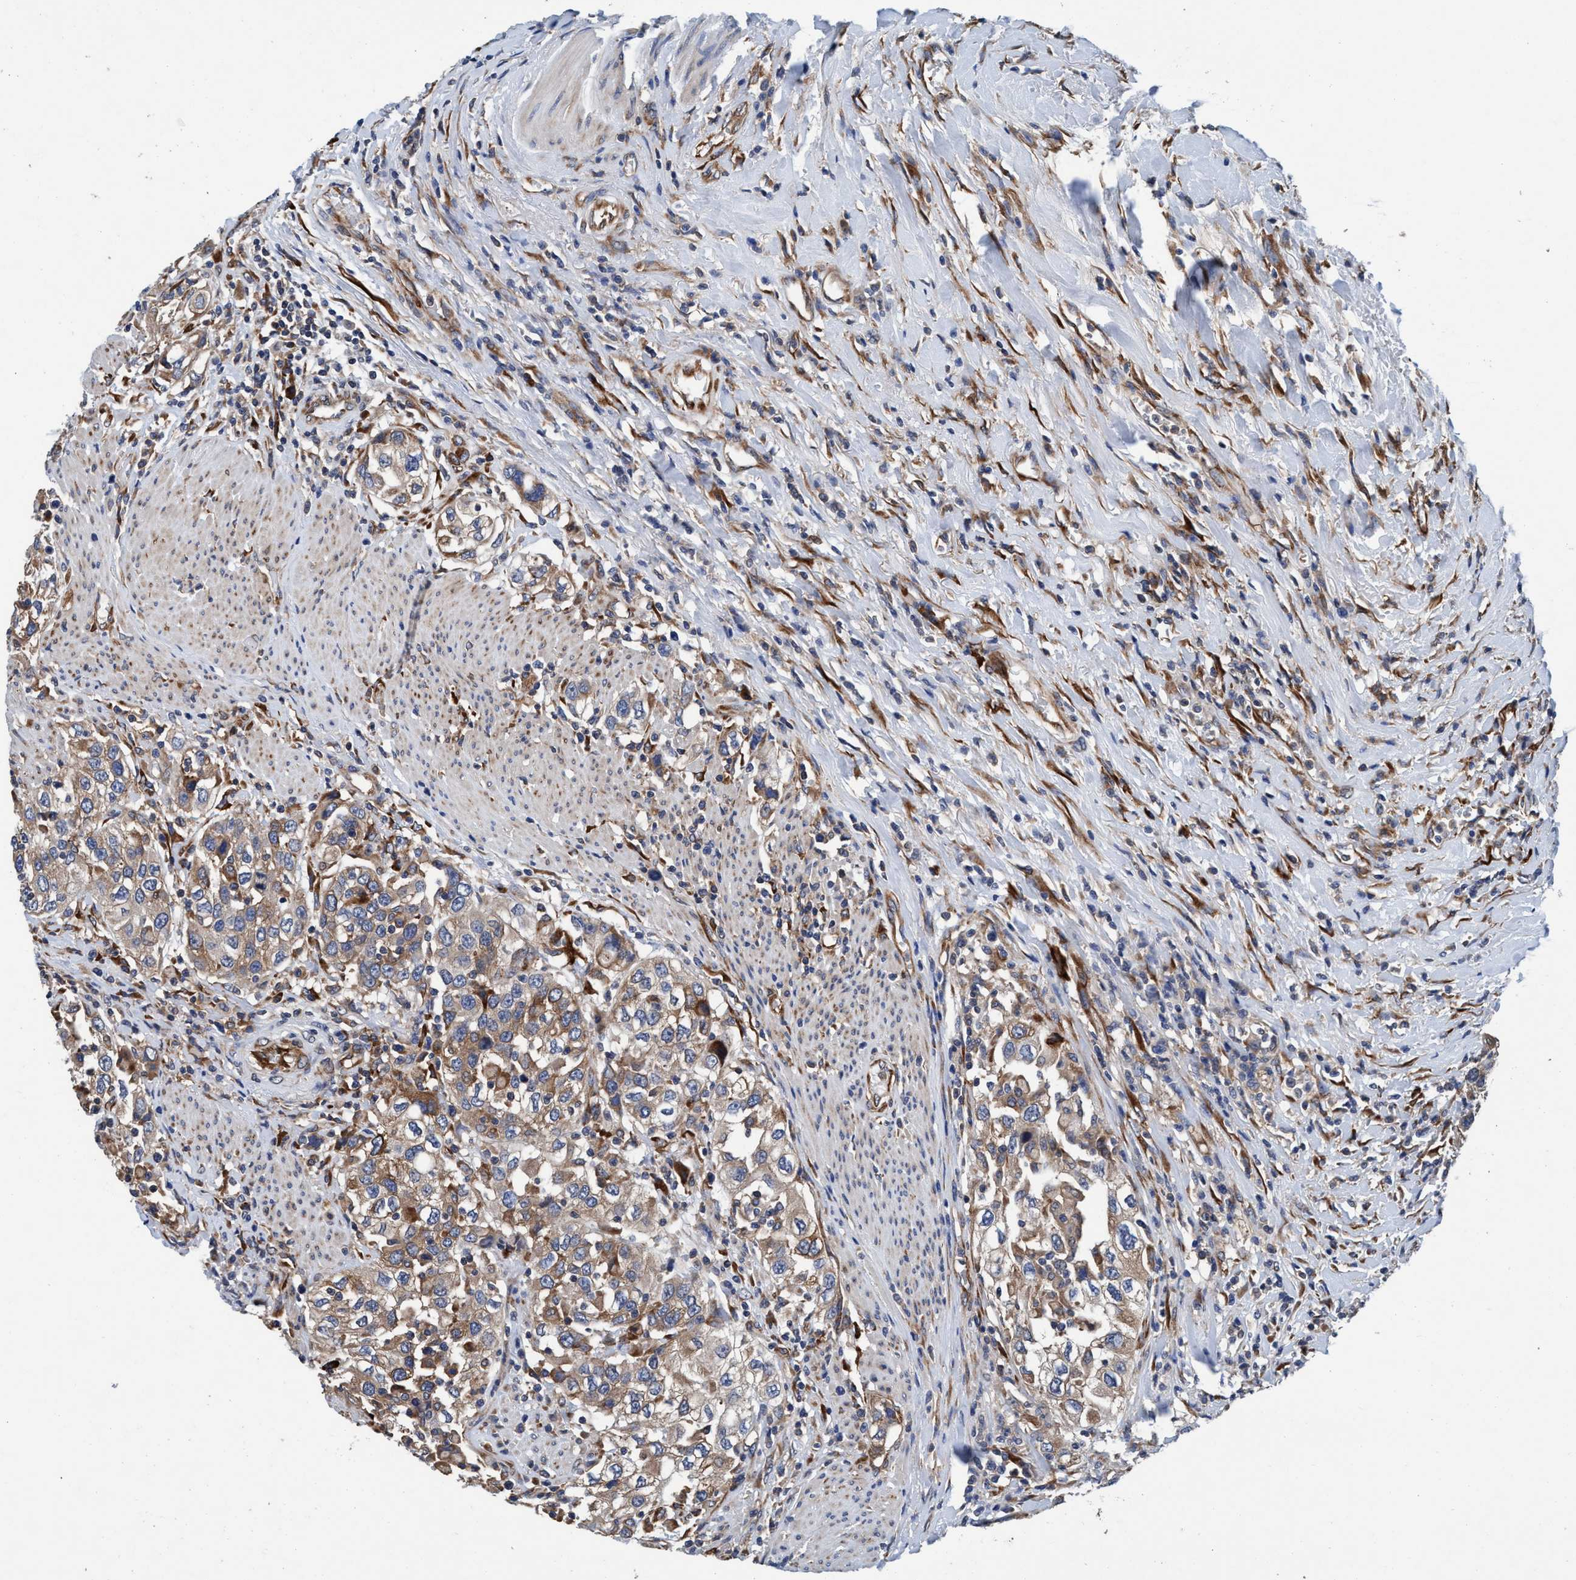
{"staining": {"intensity": "moderate", "quantity": "25%-75%", "location": "cytoplasmic/membranous"}, "tissue": "urothelial cancer", "cell_type": "Tumor cells", "image_type": "cancer", "snomed": [{"axis": "morphology", "description": "Urothelial carcinoma, High grade"}, {"axis": "topography", "description": "Urinary bladder"}], "caption": "Immunohistochemical staining of human urothelial cancer displays medium levels of moderate cytoplasmic/membranous expression in about 25%-75% of tumor cells.", "gene": "ENDOG", "patient": {"sex": "female", "age": 80}}